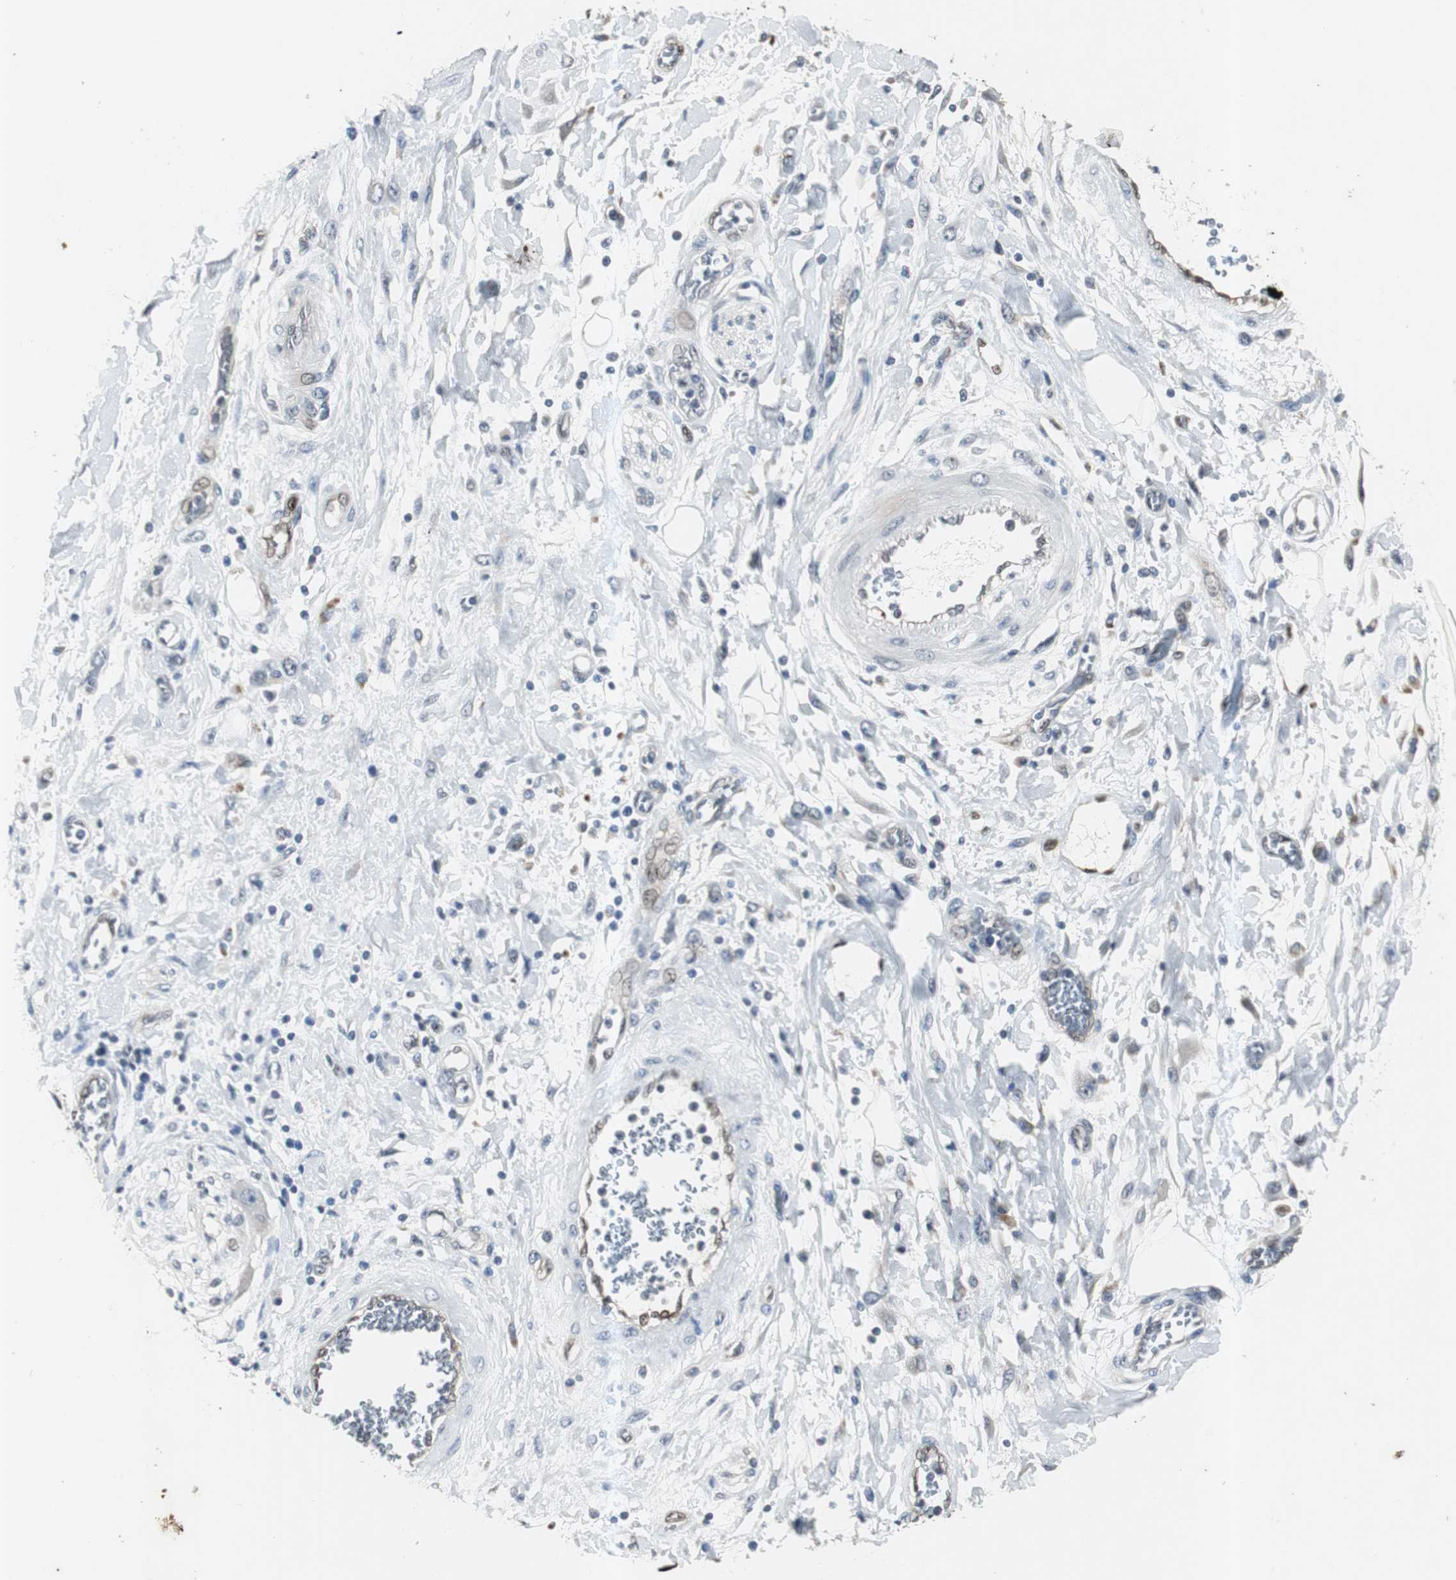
{"staining": {"intensity": "negative", "quantity": "none", "location": "none"}, "tissue": "pancreatic cancer", "cell_type": "Tumor cells", "image_type": "cancer", "snomed": [{"axis": "morphology", "description": "Adenocarcinoma, NOS"}, {"axis": "topography", "description": "Pancreas"}], "caption": "A photomicrograph of pancreatic cancer (adenocarcinoma) stained for a protein shows no brown staining in tumor cells.", "gene": "SMAD1", "patient": {"sex": "female", "age": 70}}